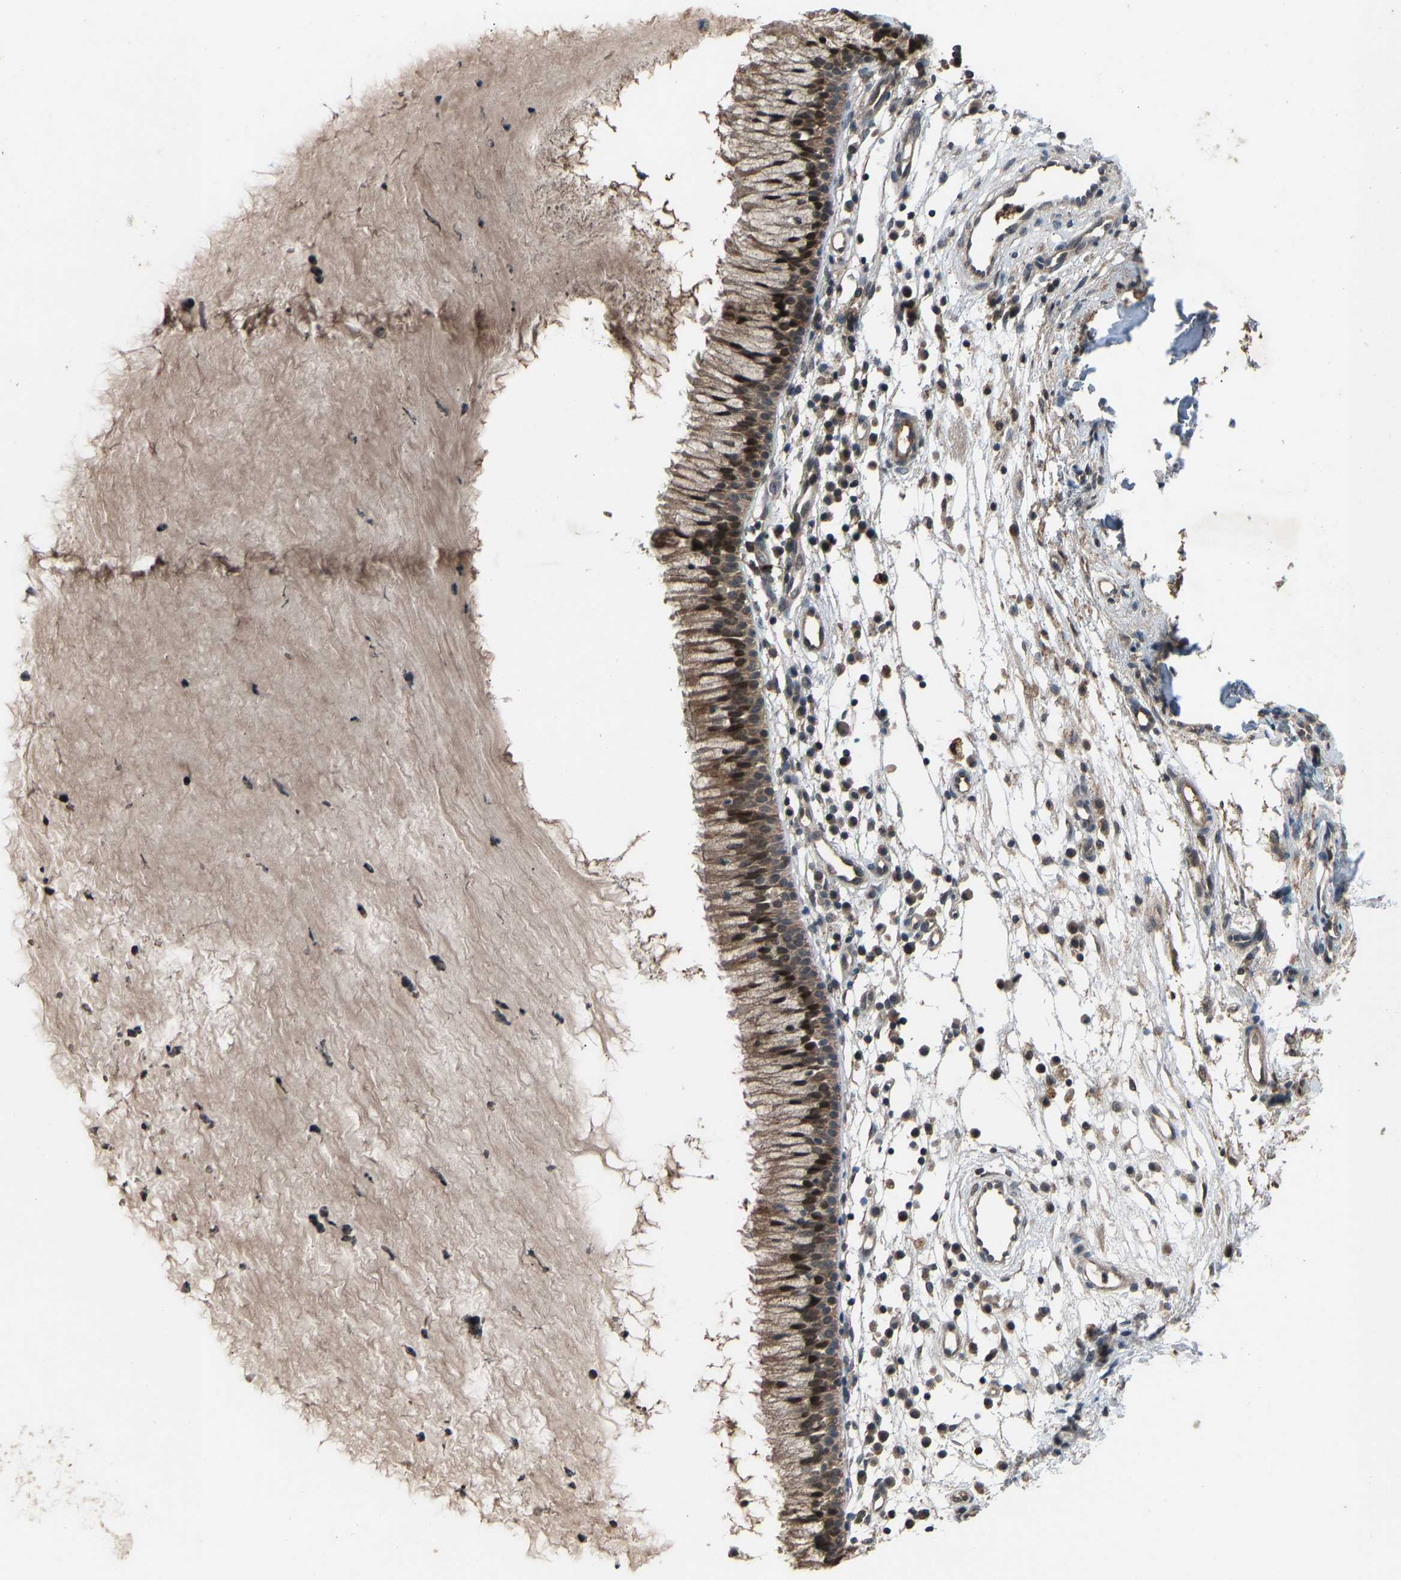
{"staining": {"intensity": "moderate", "quantity": ">75%", "location": "cytoplasmic/membranous,nuclear"}, "tissue": "nasopharynx", "cell_type": "Respiratory epithelial cells", "image_type": "normal", "snomed": [{"axis": "morphology", "description": "Normal tissue, NOS"}, {"axis": "topography", "description": "Nasopharynx"}], "caption": "Brown immunohistochemical staining in normal human nasopharynx displays moderate cytoplasmic/membranous,nuclear positivity in about >75% of respiratory epithelial cells.", "gene": "SLC43A1", "patient": {"sex": "male", "age": 21}}